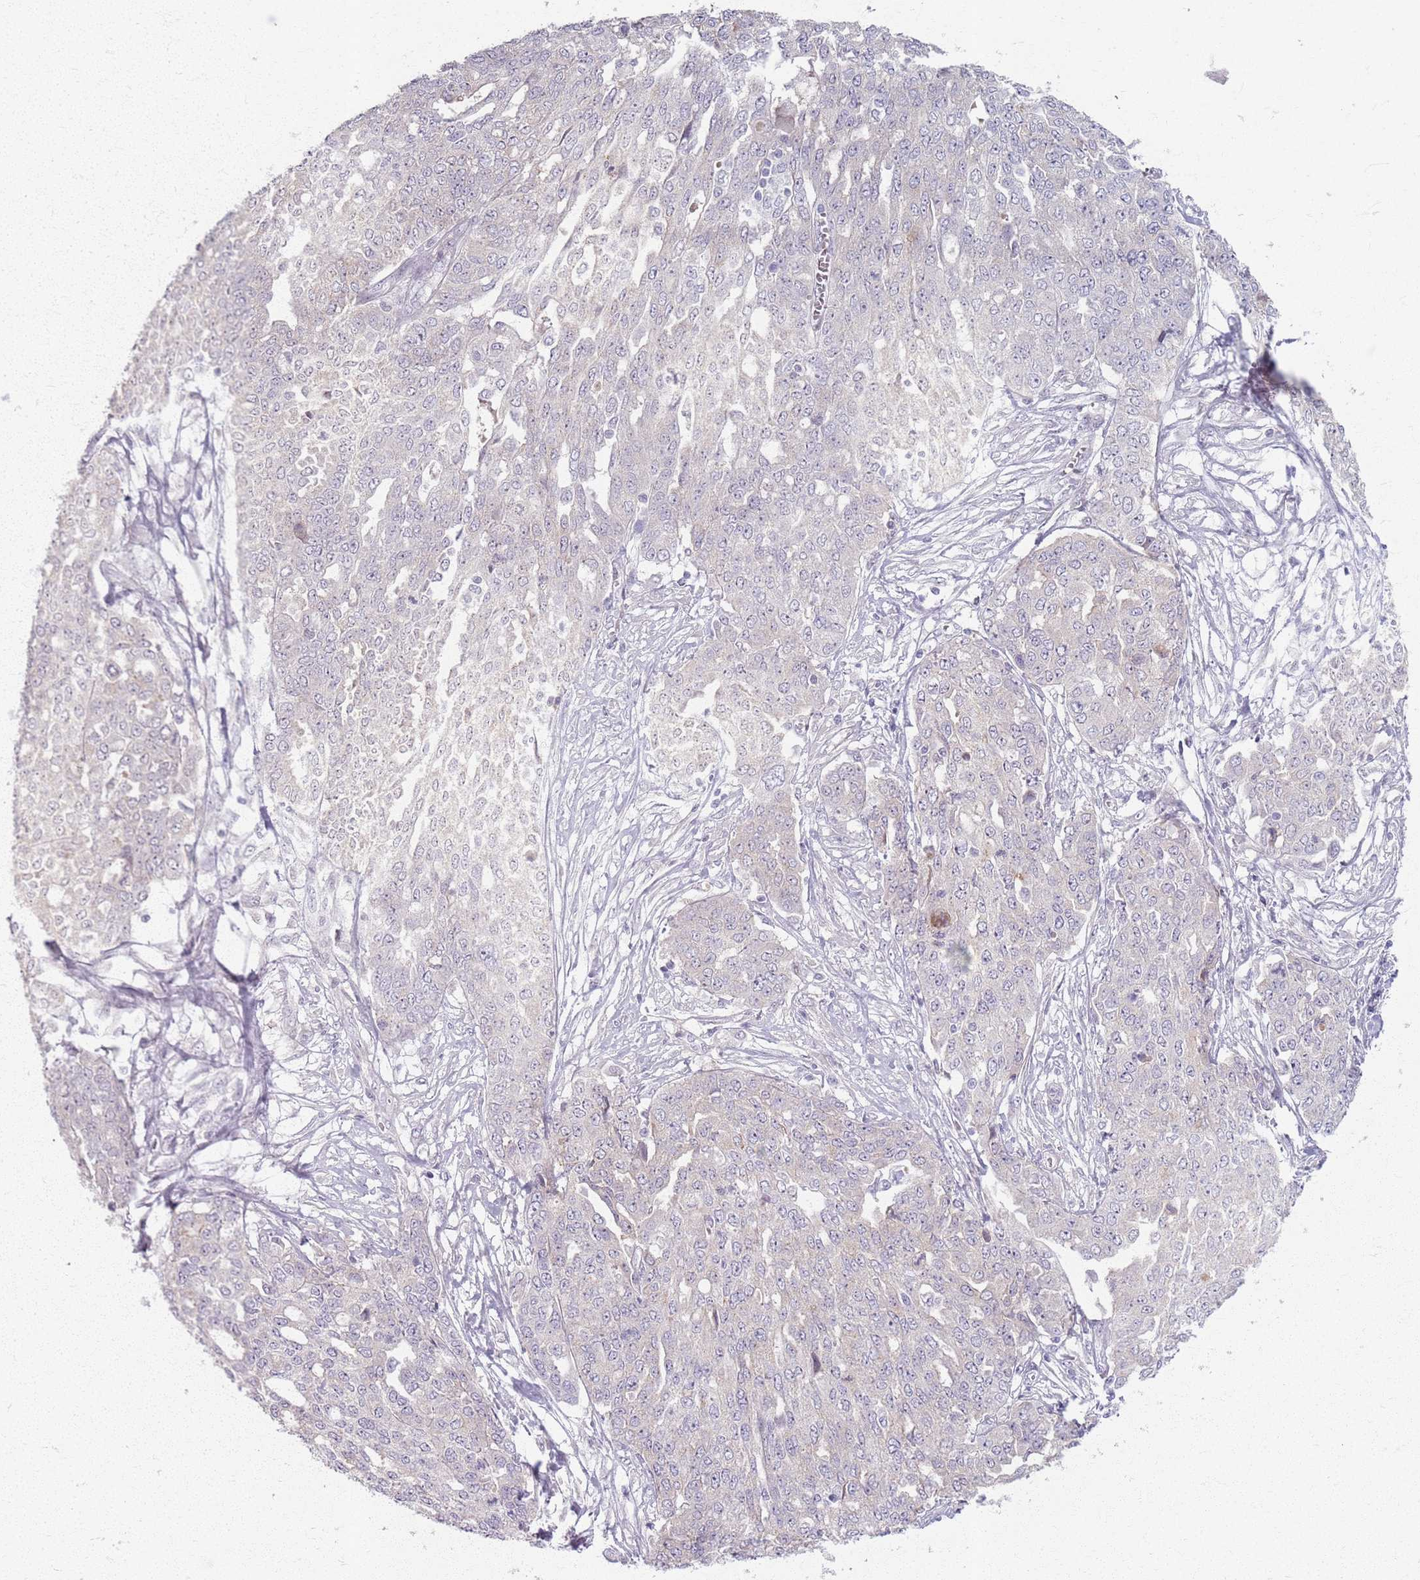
{"staining": {"intensity": "negative", "quantity": "none", "location": "none"}, "tissue": "ovarian cancer", "cell_type": "Tumor cells", "image_type": "cancer", "snomed": [{"axis": "morphology", "description": "Cystadenocarcinoma, serous, NOS"}, {"axis": "topography", "description": "Soft tissue"}, {"axis": "topography", "description": "Ovary"}], "caption": "Ovarian cancer was stained to show a protein in brown. There is no significant positivity in tumor cells.", "gene": "CRIPT", "patient": {"sex": "female", "age": 57}}